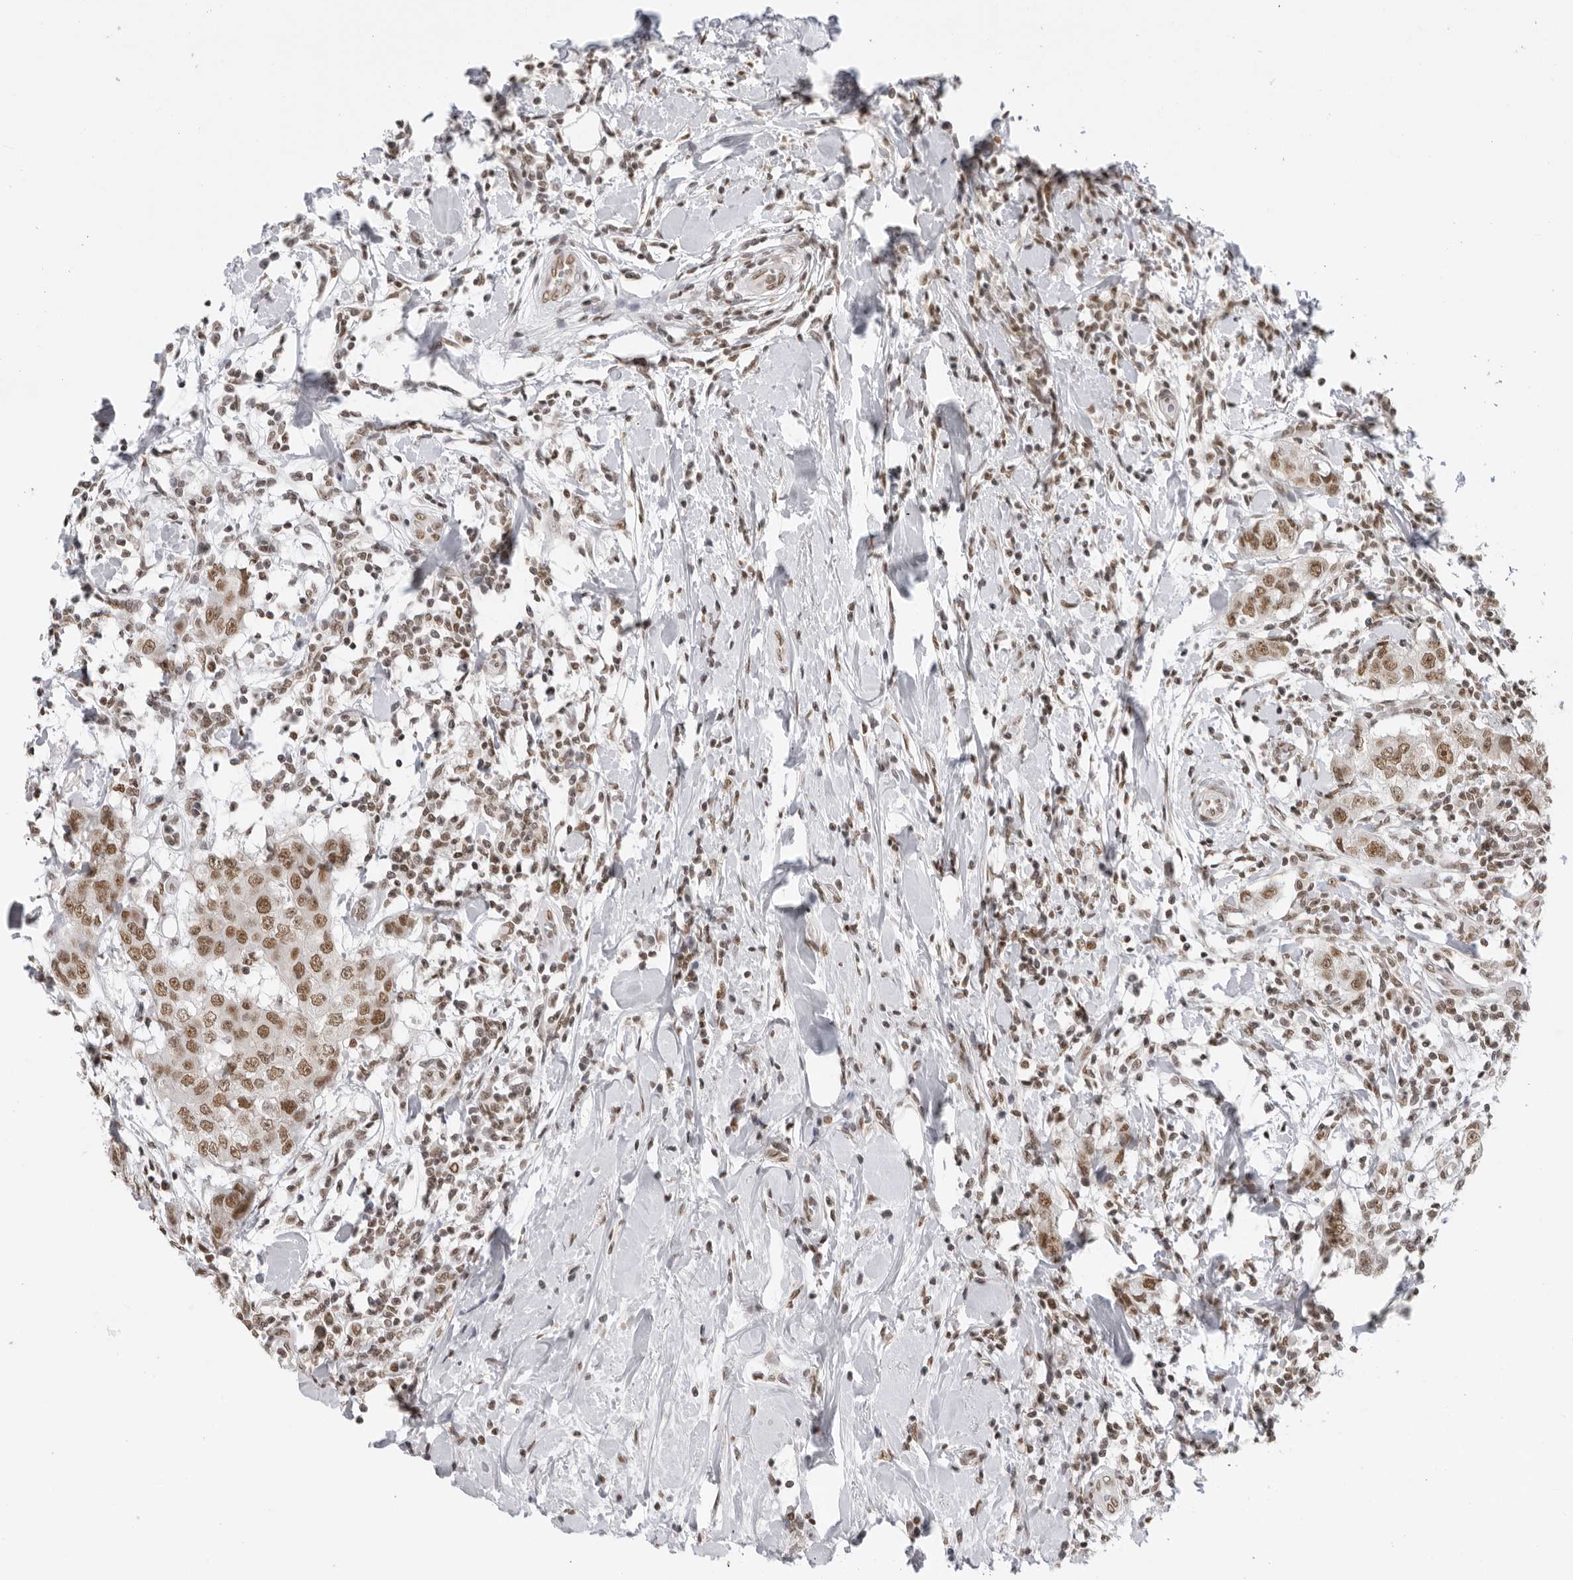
{"staining": {"intensity": "moderate", "quantity": ">75%", "location": "nuclear"}, "tissue": "breast cancer", "cell_type": "Tumor cells", "image_type": "cancer", "snomed": [{"axis": "morphology", "description": "Duct carcinoma"}, {"axis": "topography", "description": "Breast"}], "caption": "Breast cancer (infiltrating ductal carcinoma) stained with a brown dye reveals moderate nuclear positive positivity in about >75% of tumor cells.", "gene": "RPA2", "patient": {"sex": "female", "age": 27}}